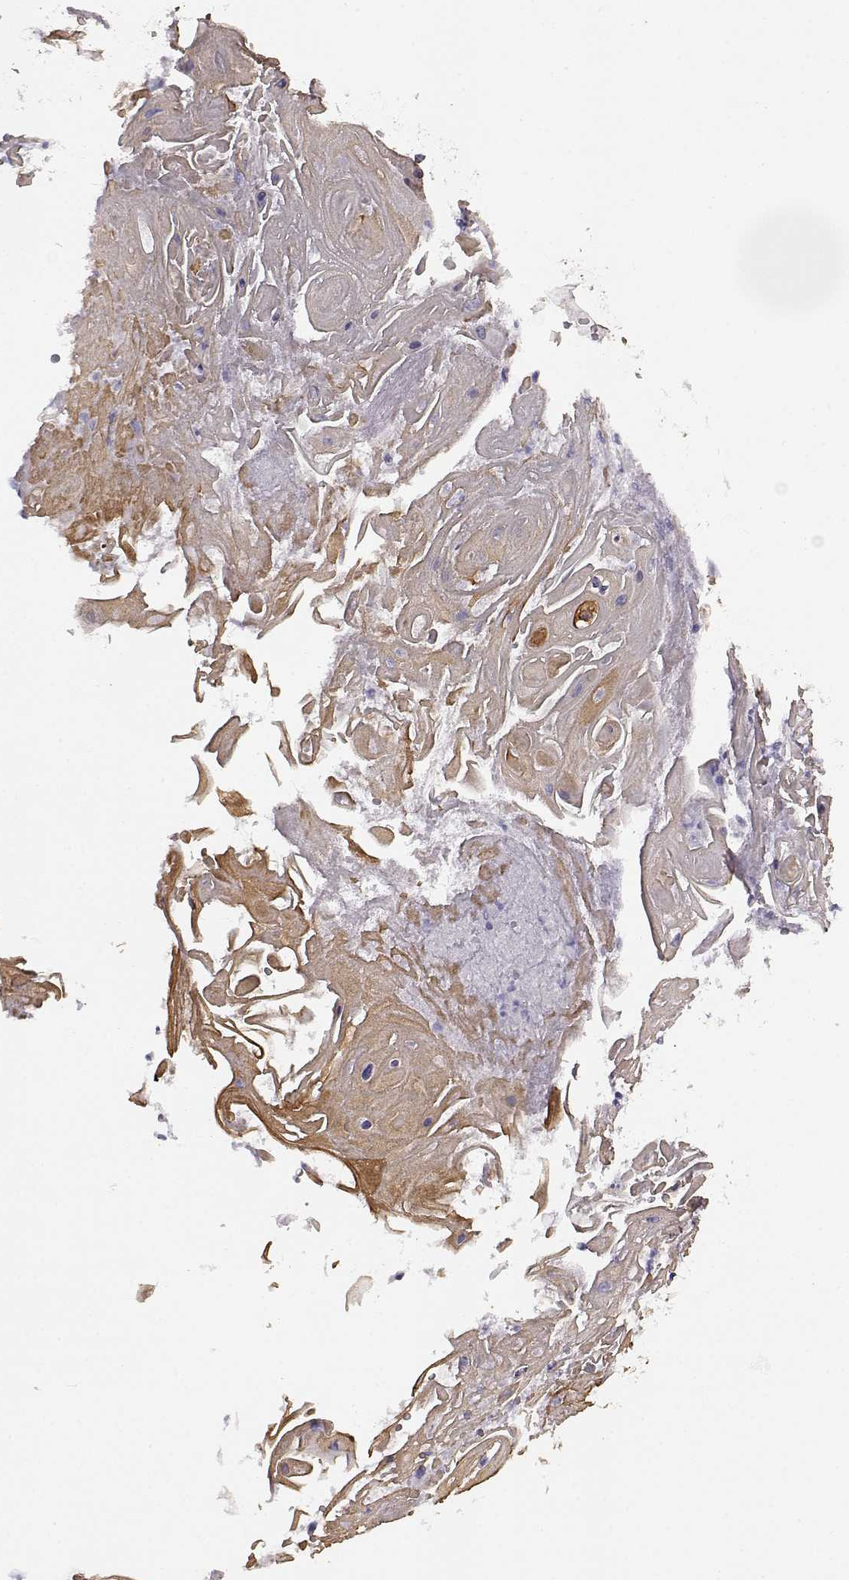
{"staining": {"intensity": "weak", "quantity": "25%-75%", "location": "cytoplasmic/membranous"}, "tissue": "skin cancer", "cell_type": "Tumor cells", "image_type": "cancer", "snomed": [{"axis": "morphology", "description": "Squamous cell carcinoma, NOS"}, {"axis": "topography", "description": "Skin"}], "caption": "A low amount of weak cytoplasmic/membranous positivity is identified in approximately 25%-75% of tumor cells in skin cancer tissue.", "gene": "ODAD4", "patient": {"sex": "male", "age": 62}}